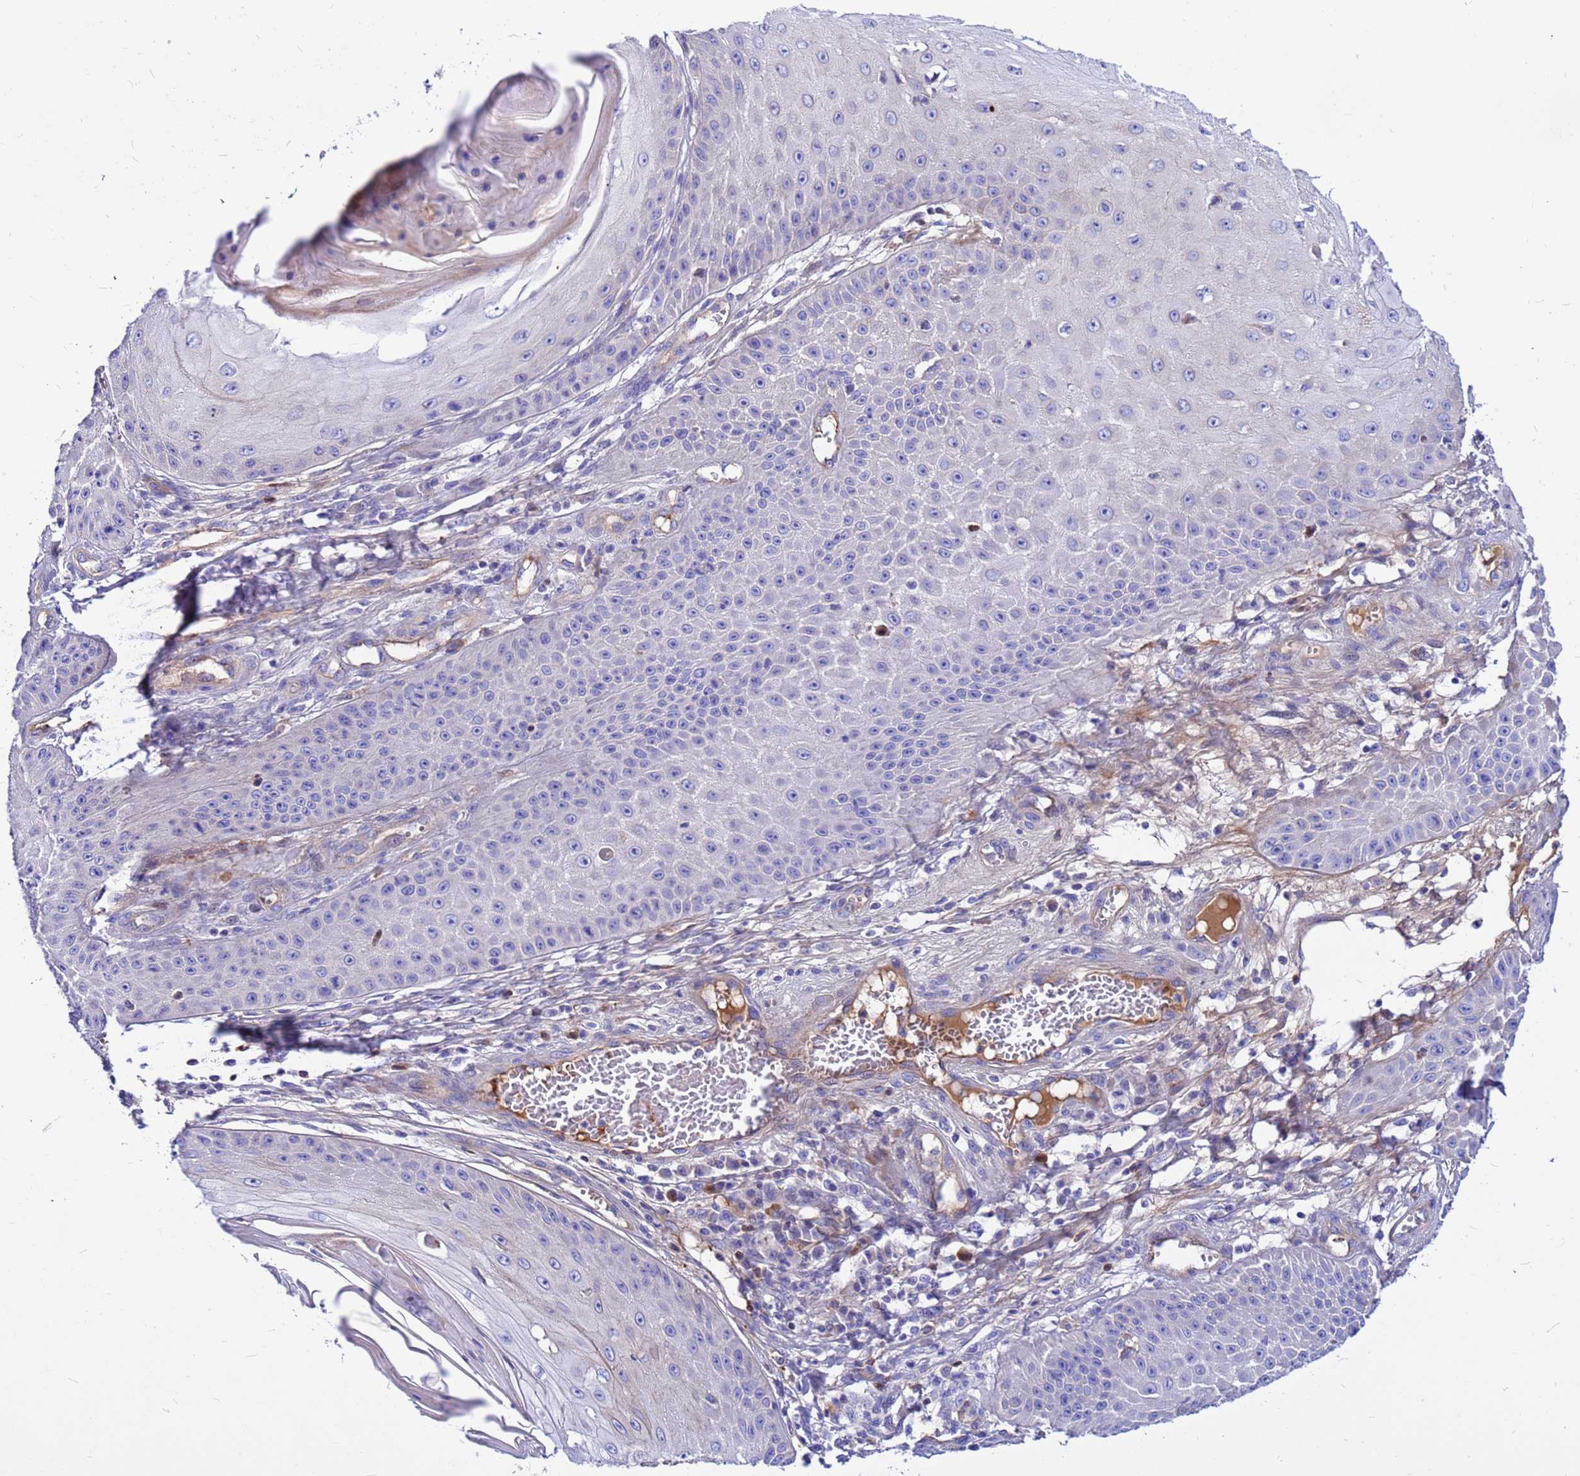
{"staining": {"intensity": "negative", "quantity": "none", "location": "none"}, "tissue": "skin cancer", "cell_type": "Tumor cells", "image_type": "cancer", "snomed": [{"axis": "morphology", "description": "Squamous cell carcinoma, NOS"}, {"axis": "topography", "description": "Skin"}], "caption": "There is no significant staining in tumor cells of squamous cell carcinoma (skin).", "gene": "CRHBP", "patient": {"sex": "male", "age": 70}}